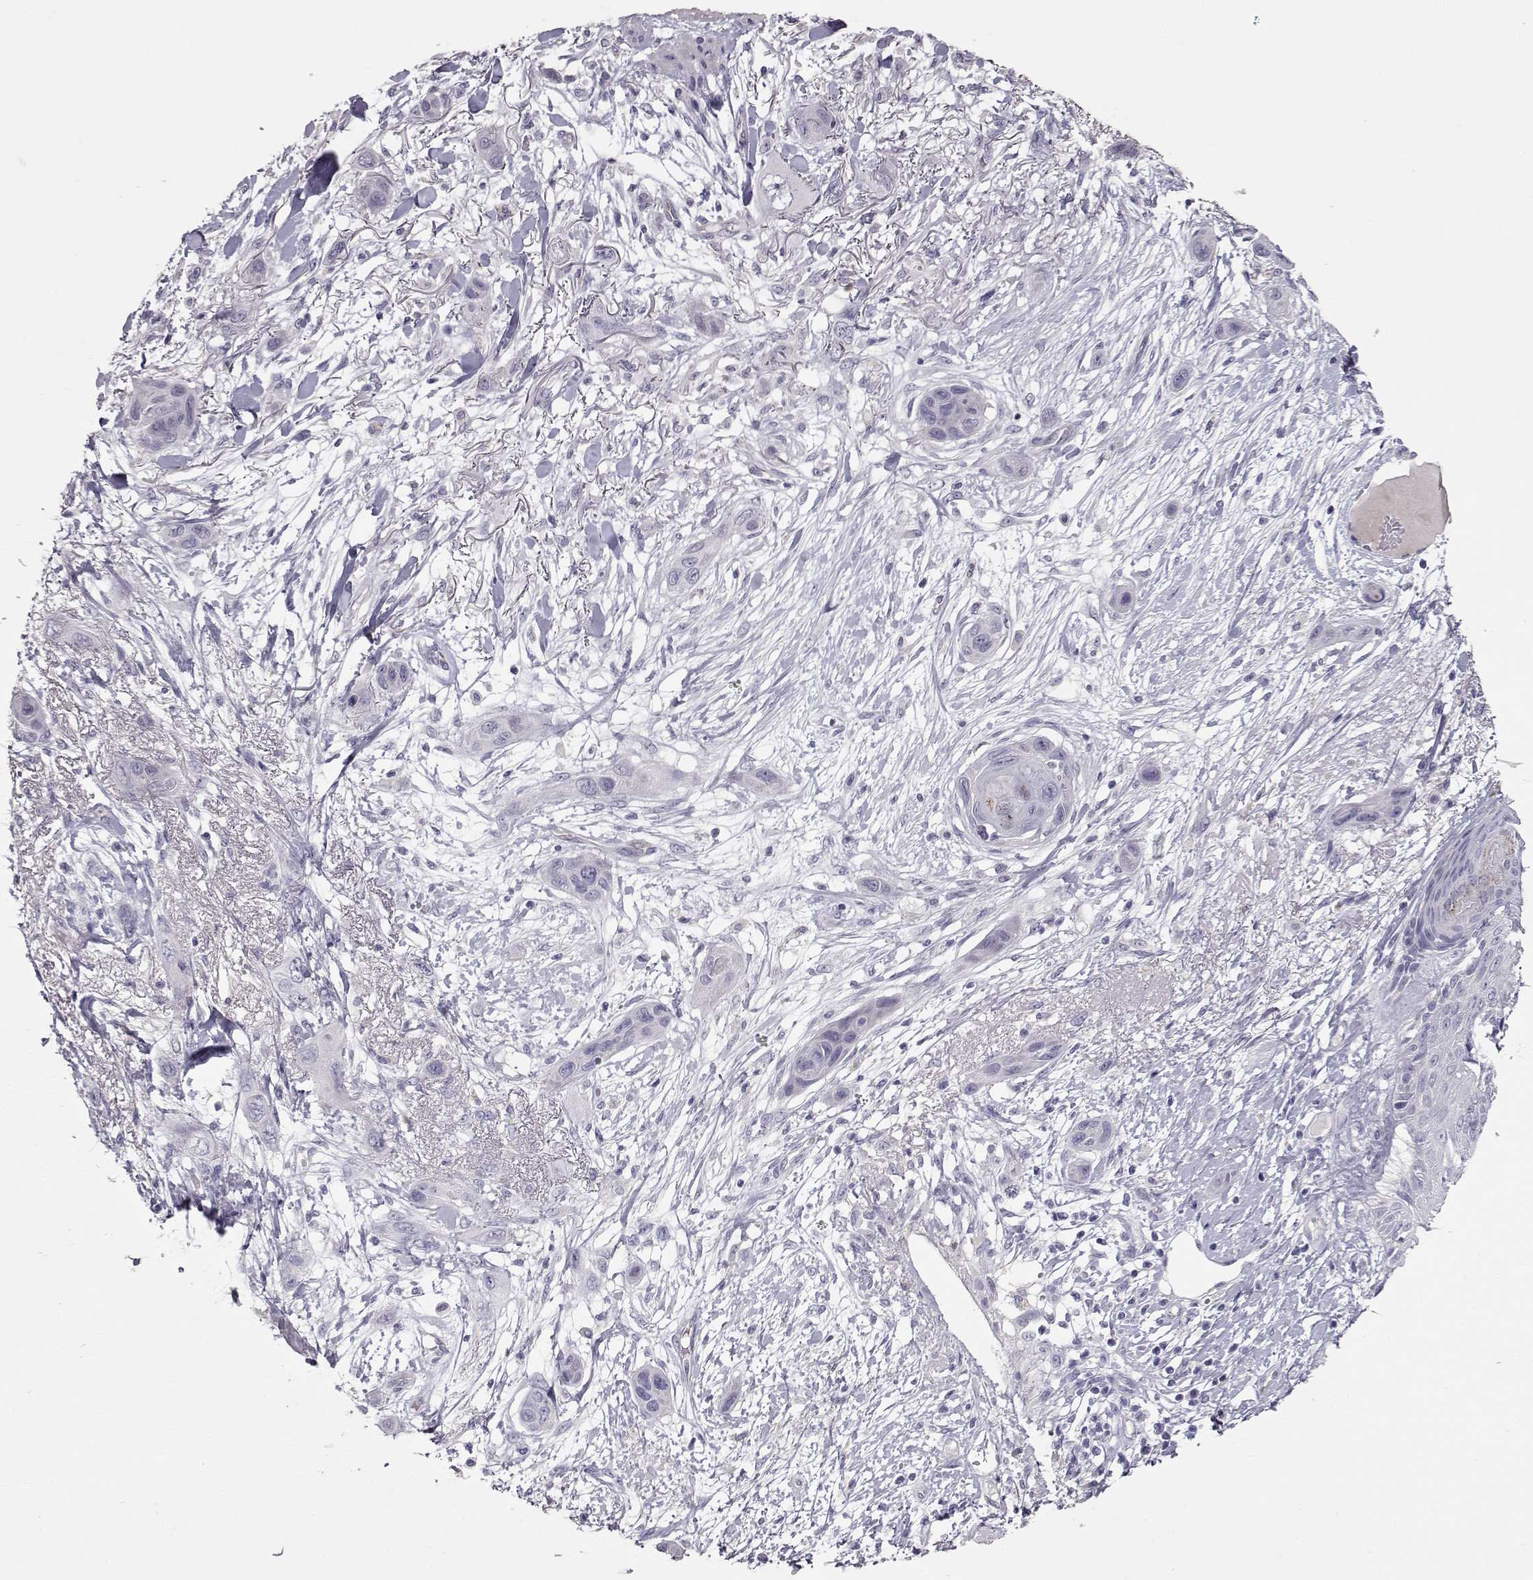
{"staining": {"intensity": "negative", "quantity": "none", "location": "none"}, "tissue": "skin cancer", "cell_type": "Tumor cells", "image_type": "cancer", "snomed": [{"axis": "morphology", "description": "Squamous cell carcinoma, NOS"}, {"axis": "topography", "description": "Skin"}], "caption": "Human skin cancer (squamous cell carcinoma) stained for a protein using immunohistochemistry (IHC) exhibits no staining in tumor cells.", "gene": "SLC18A1", "patient": {"sex": "male", "age": 79}}